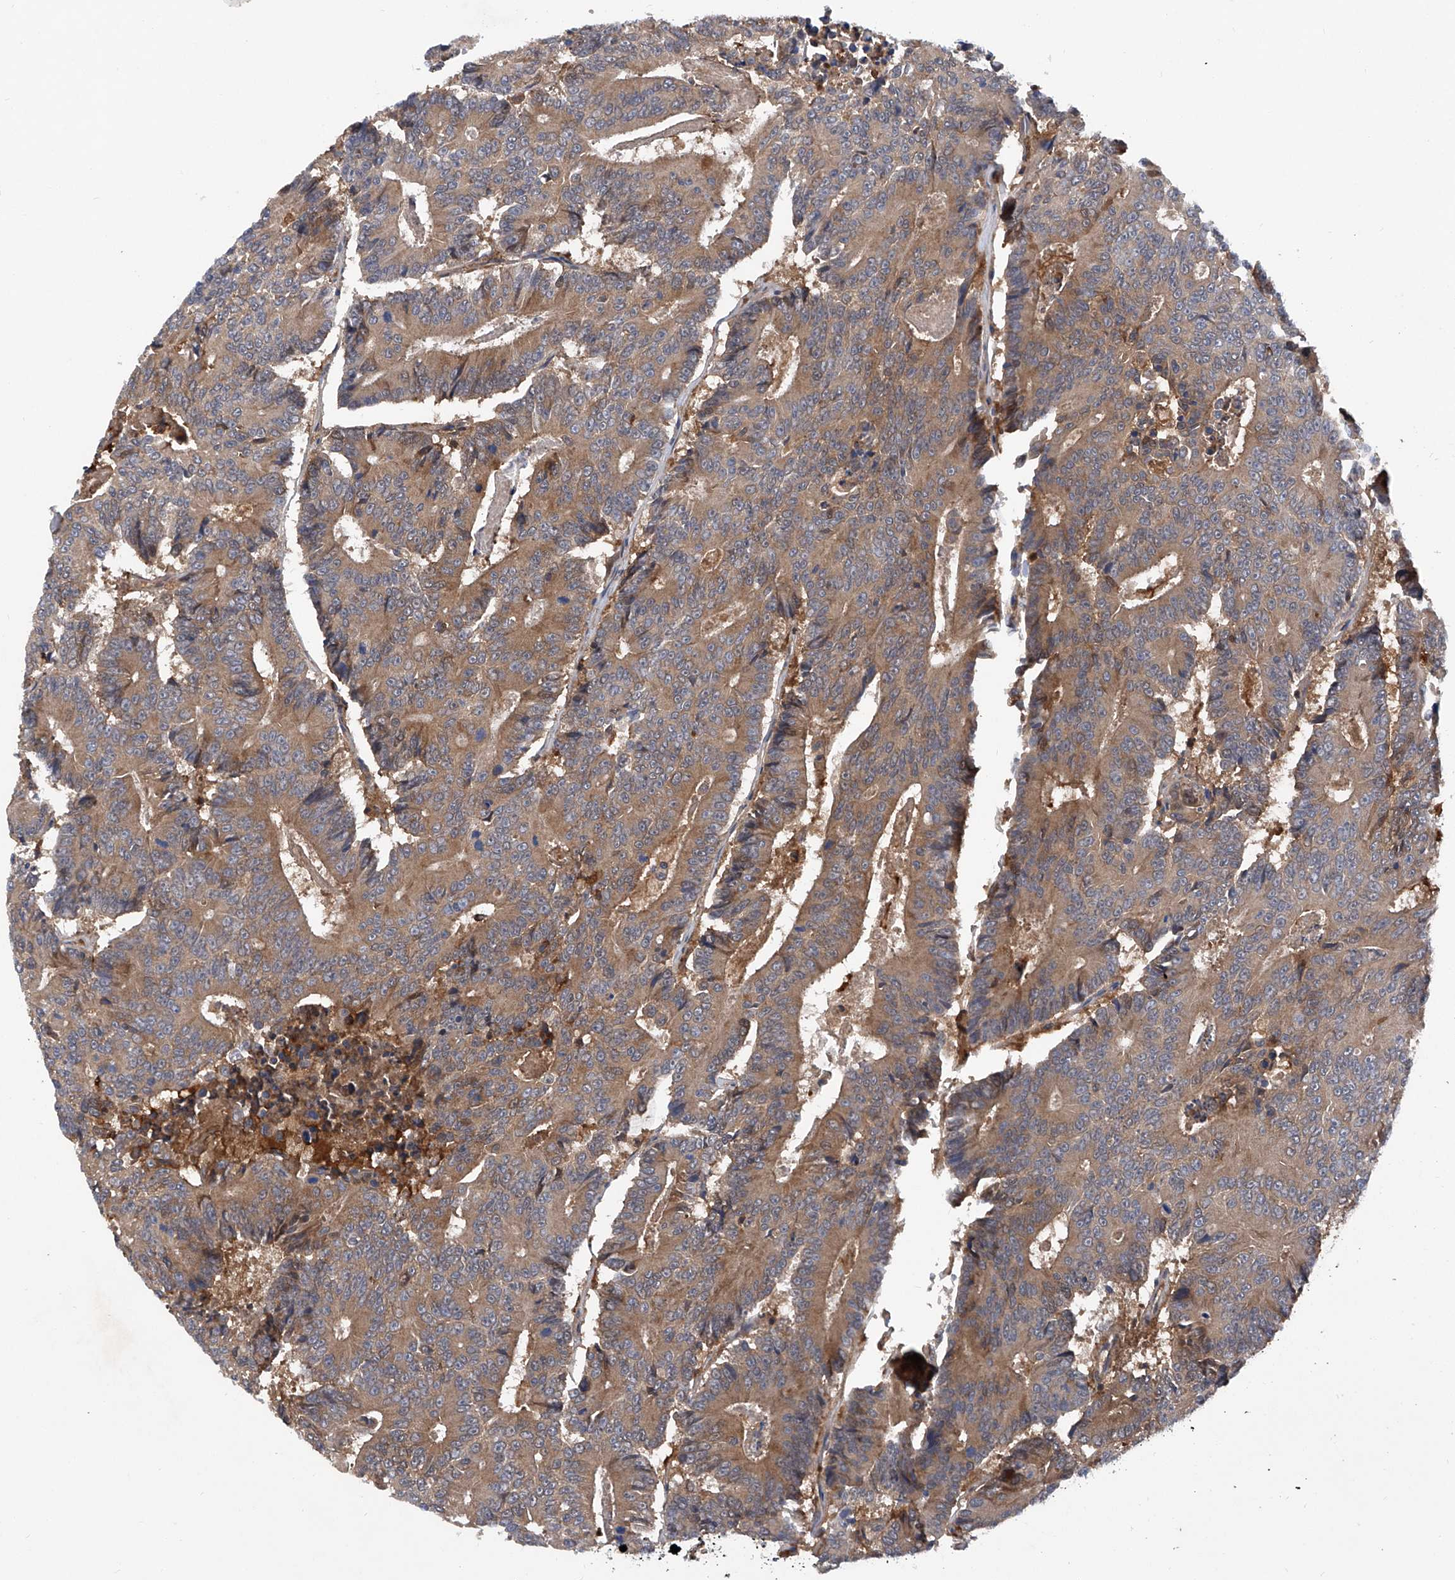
{"staining": {"intensity": "moderate", "quantity": ">75%", "location": "cytoplasmic/membranous"}, "tissue": "colorectal cancer", "cell_type": "Tumor cells", "image_type": "cancer", "snomed": [{"axis": "morphology", "description": "Adenocarcinoma, NOS"}, {"axis": "topography", "description": "Colon"}], "caption": "IHC micrograph of neoplastic tissue: colorectal cancer (adenocarcinoma) stained using immunohistochemistry demonstrates medium levels of moderate protein expression localized specifically in the cytoplasmic/membranous of tumor cells, appearing as a cytoplasmic/membranous brown color.", "gene": "ASCC3", "patient": {"sex": "male", "age": 83}}